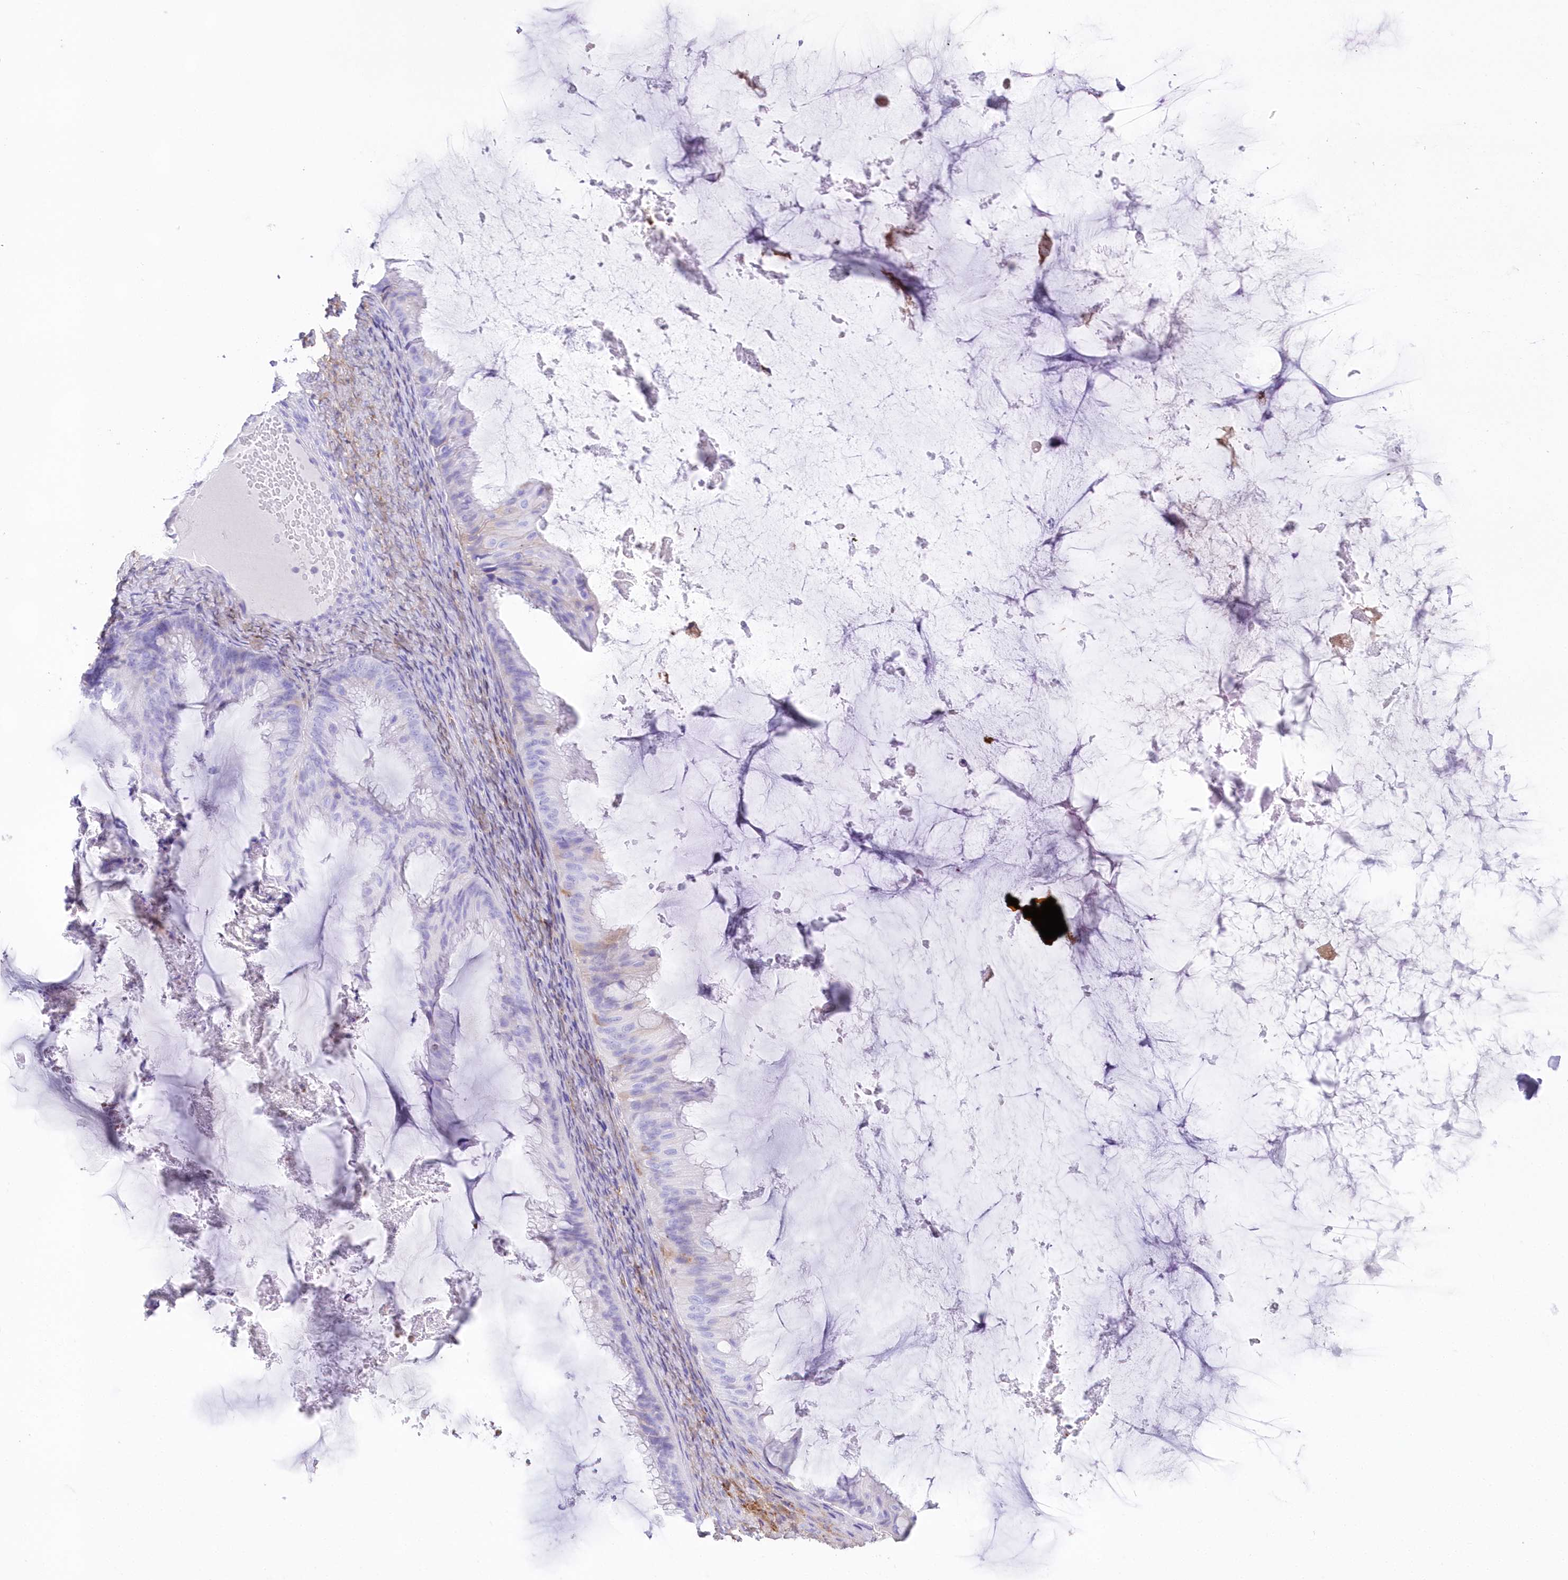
{"staining": {"intensity": "negative", "quantity": "none", "location": "none"}, "tissue": "ovarian cancer", "cell_type": "Tumor cells", "image_type": "cancer", "snomed": [{"axis": "morphology", "description": "Cystadenocarcinoma, mucinous, NOS"}, {"axis": "topography", "description": "Ovary"}], "caption": "Mucinous cystadenocarcinoma (ovarian) was stained to show a protein in brown. There is no significant staining in tumor cells.", "gene": "DNAJC19", "patient": {"sex": "female", "age": 61}}